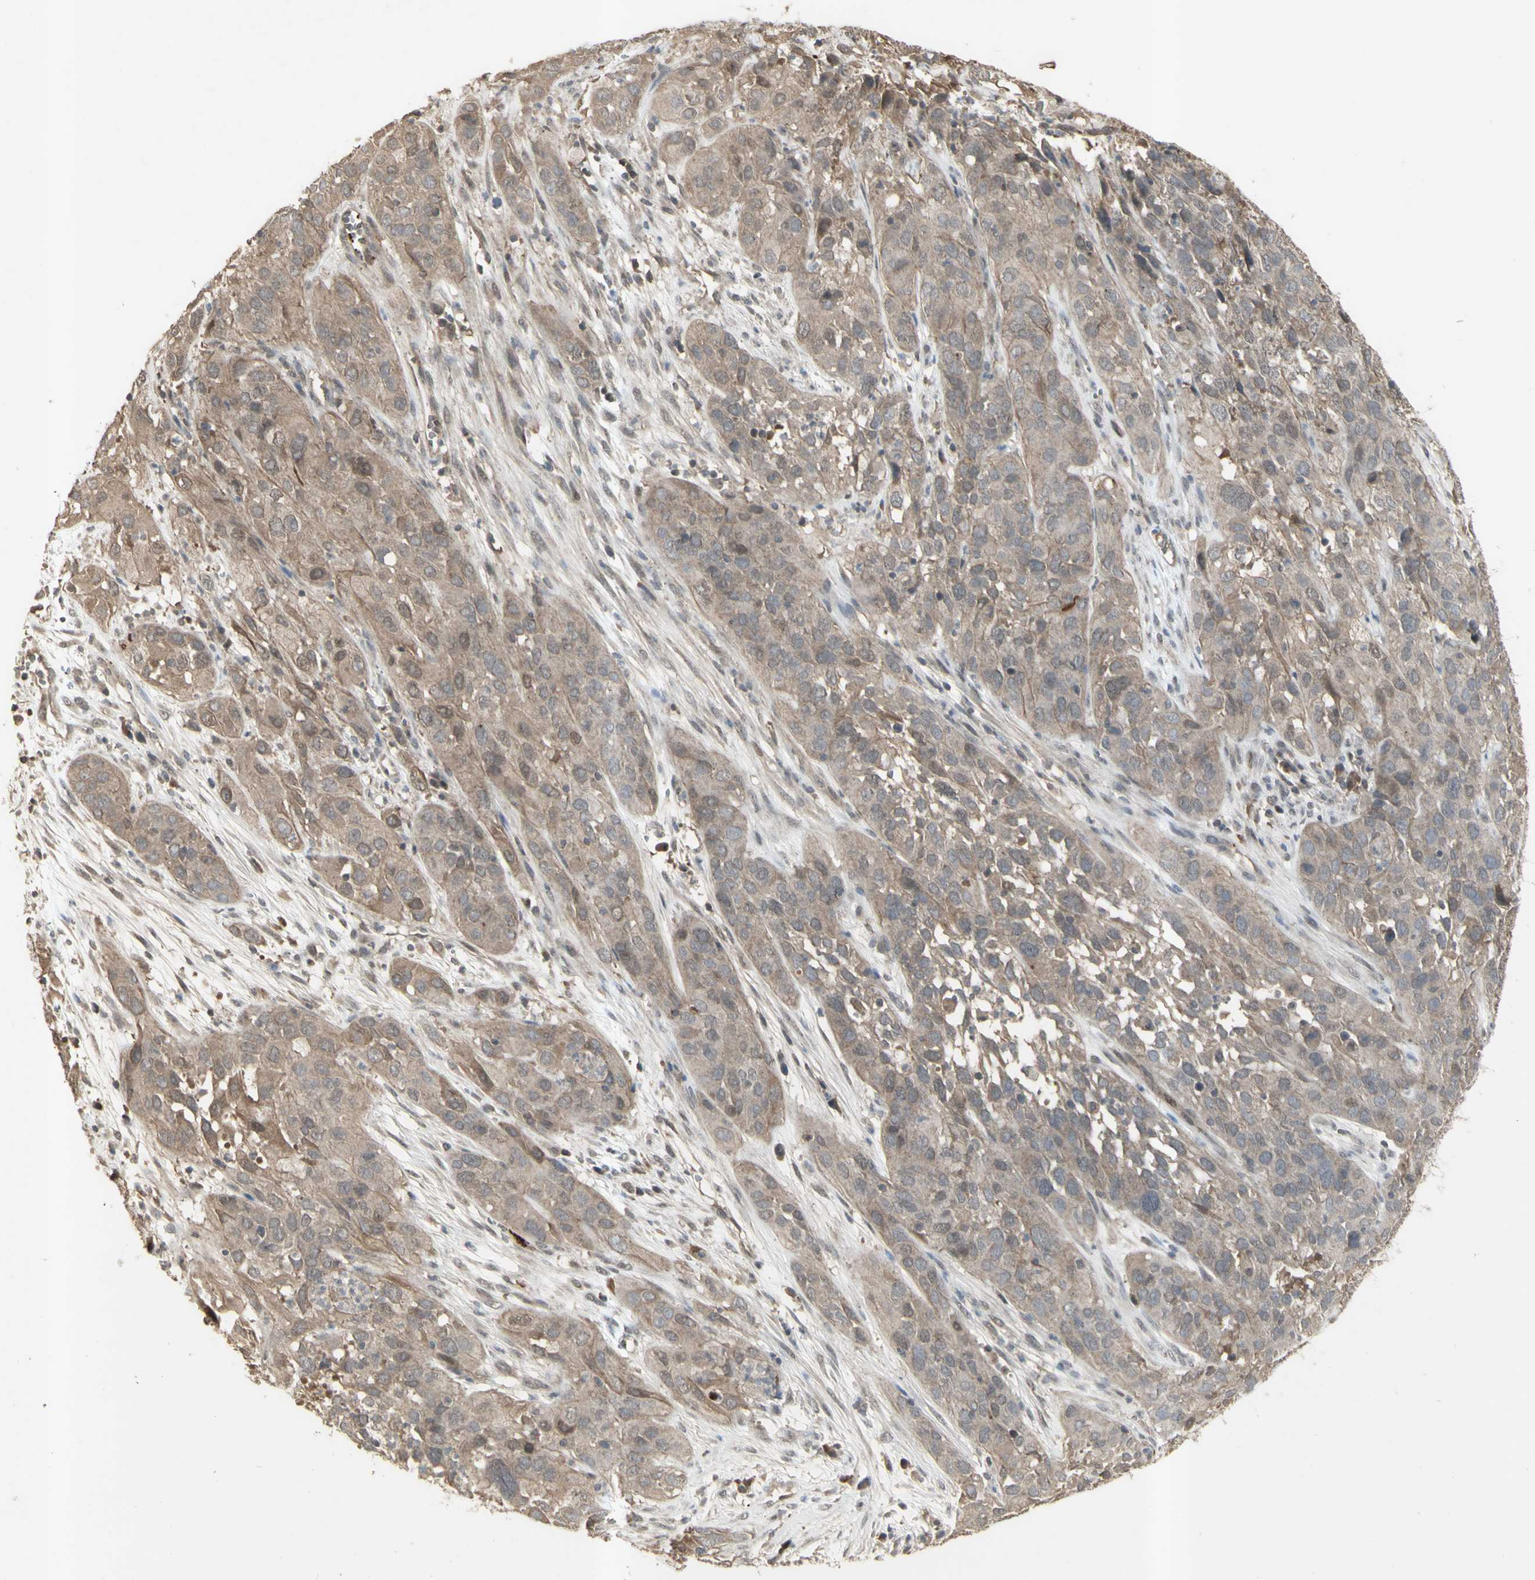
{"staining": {"intensity": "weak", "quantity": ">75%", "location": "cytoplasmic/membranous,nuclear"}, "tissue": "cervical cancer", "cell_type": "Tumor cells", "image_type": "cancer", "snomed": [{"axis": "morphology", "description": "Squamous cell carcinoma, NOS"}, {"axis": "topography", "description": "Cervix"}], "caption": "Squamous cell carcinoma (cervical) tissue displays weak cytoplasmic/membranous and nuclear positivity in approximately >75% of tumor cells (brown staining indicates protein expression, while blue staining denotes nuclei).", "gene": "ALOX12", "patient": {"sex": "female", "age": 32}}